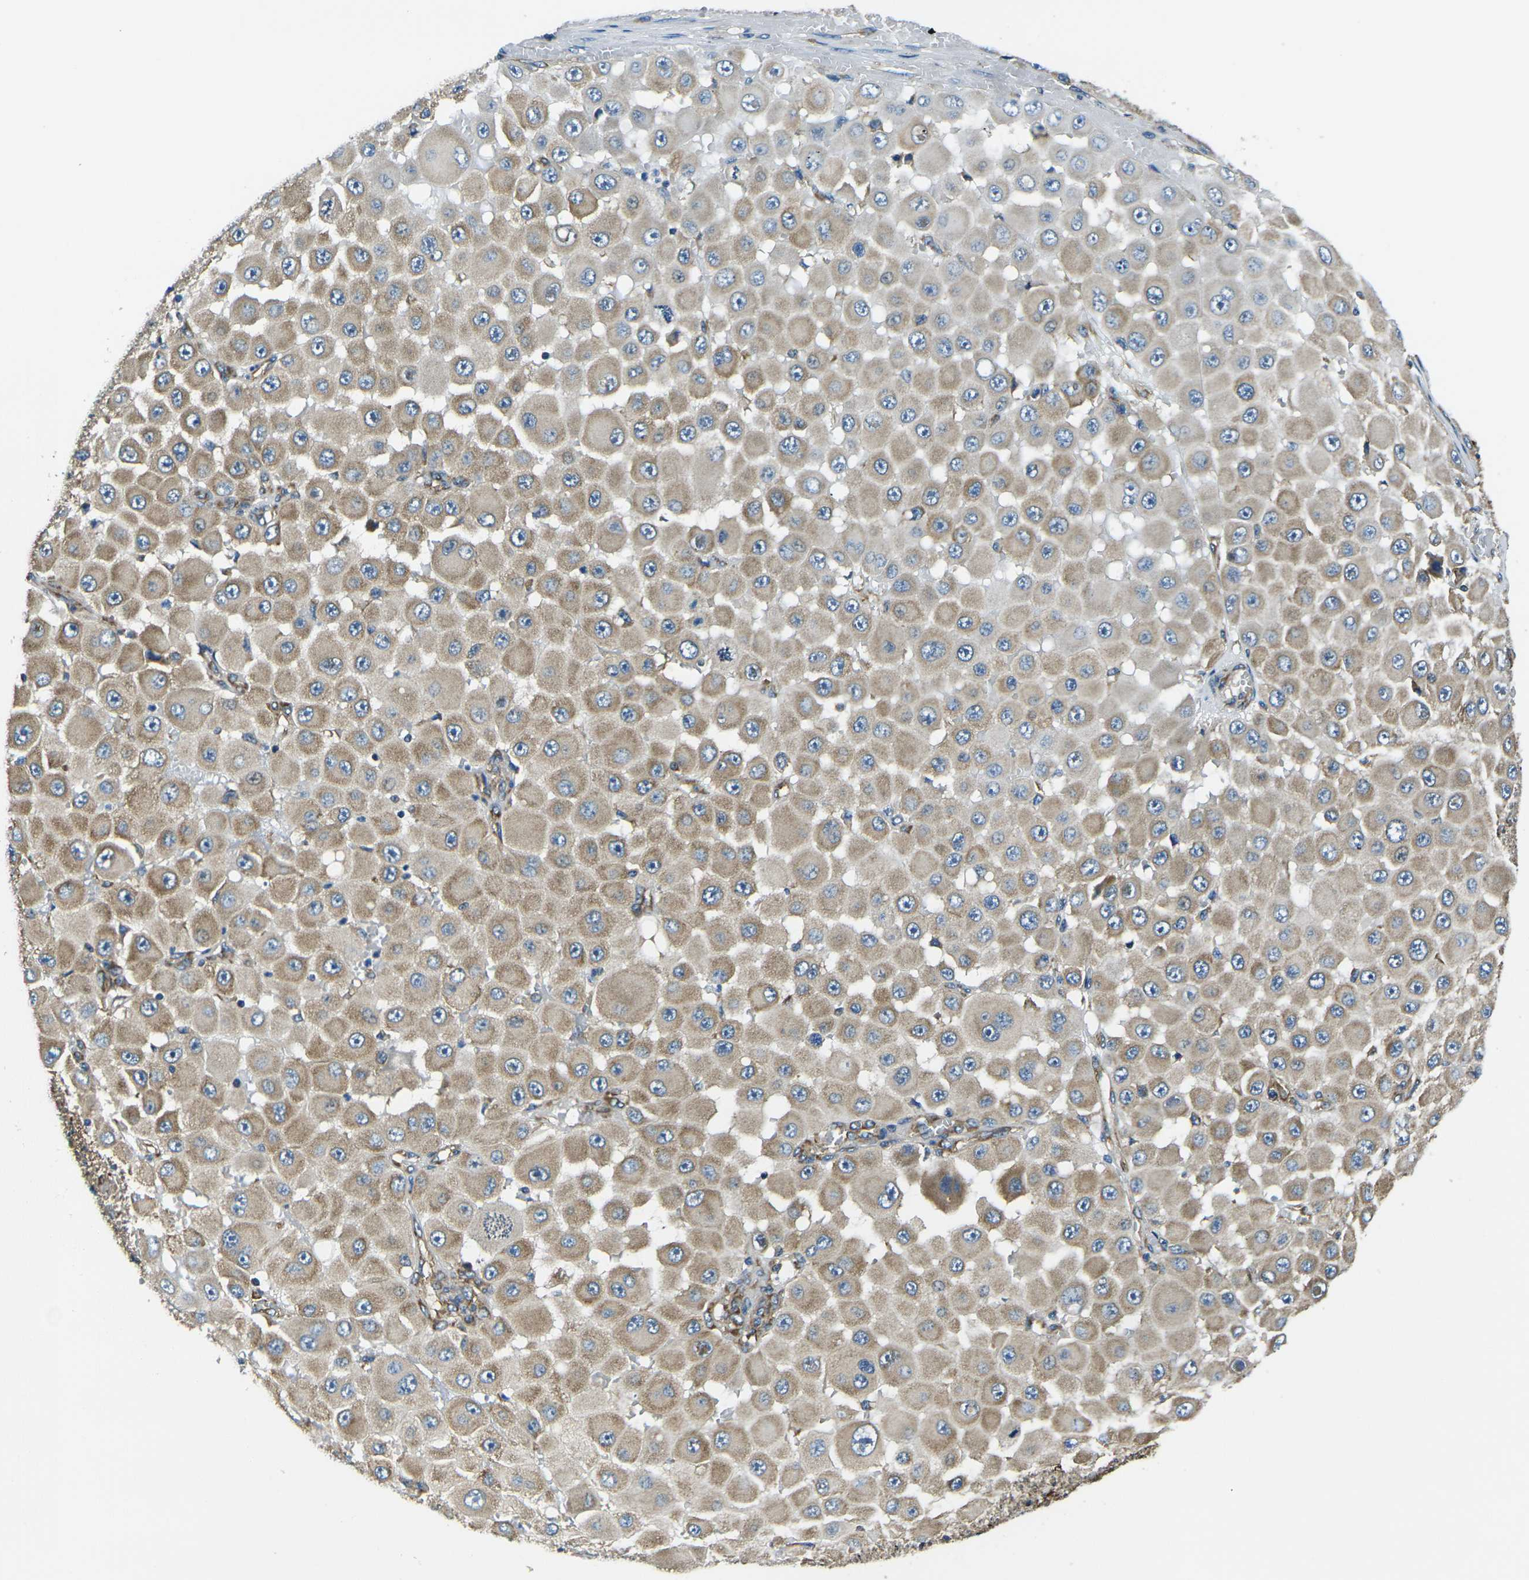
{"staining": {"intensity": "strong", "quantity": "25%-75%", "location": "cytoplasmic/membranous"}, "tissue": "melanoma", "cell_type": "Tumor cells", "image_type": "cancer", "snomed": [{"axis": "morphology", "description": "Malignant melanoma, NOS"}, {"axis": "topography", "description": "Skin"}], "caption": "Protein expression analysis of malignant melanoma demonstrates strong cytoplasmic/membranous expression in approximately 25%-75% of tumor cells.", "gene": "RPSA", "patient": {"sex": "female", "age": 81}}